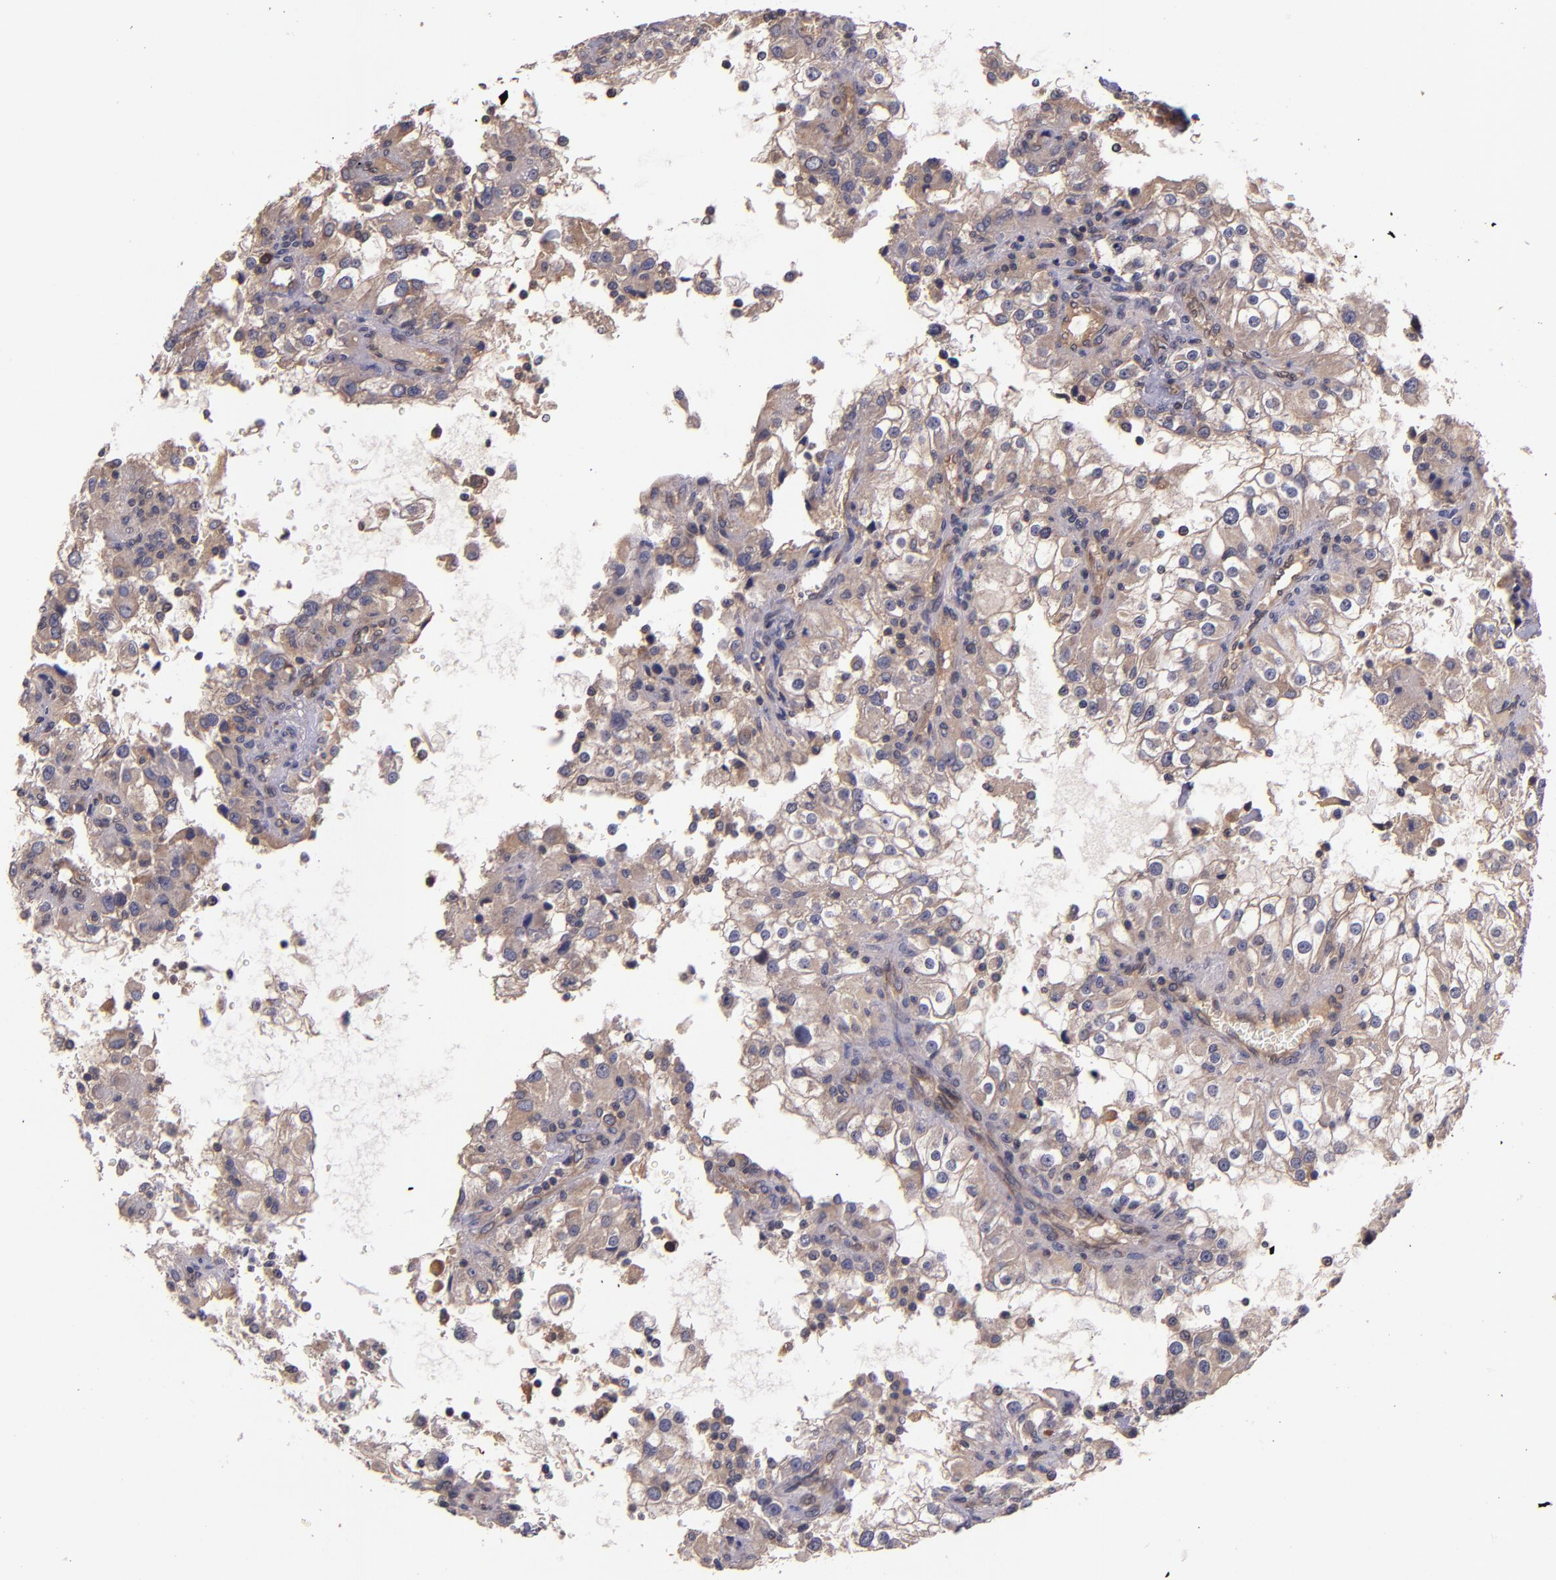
{"staining": {"intensity": "weak", "quantity": ">75%", "location": "cytoplasmic/membranous"}, "tissue": "renal cancer", "cell_type": "Tumor cells", "image_type": "cancer", "snomed": [{"axis": "morphology", "description": "Adenocarcinoma, NOS"}, {"axis": "topography", "description": "Kidney"}], "caption": "DAB immunohistochemical staining of human renal adenocarcinoma exhibits weak cytoplasmic/membranous protein positivity in approximately >75% of tumor cells.", "gene": "PRAF2", "patient": {"sex": "female", "age": 52}}